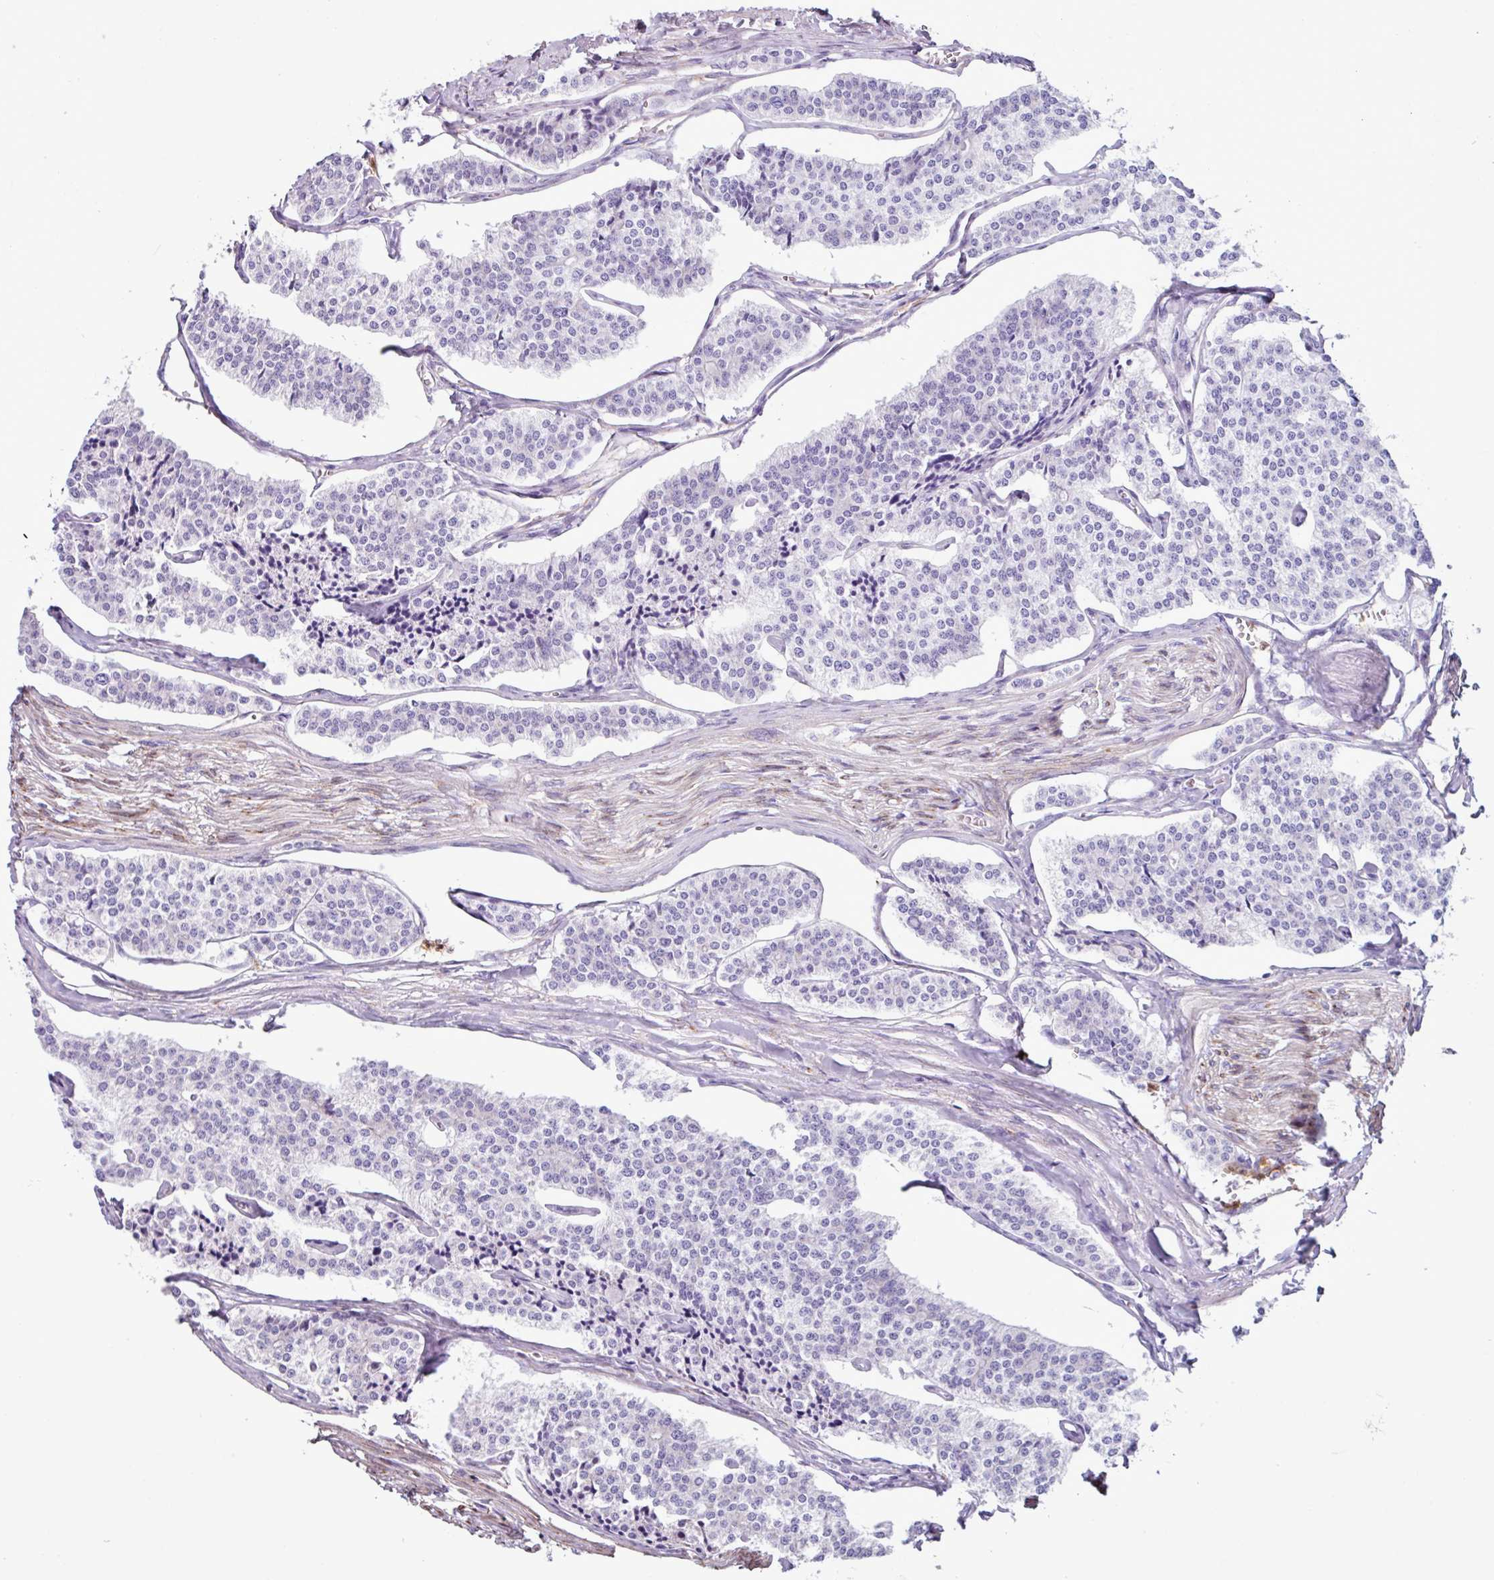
{"staining": {"intensity": "negative", "quantity": "none", "location": "none"}, "tissue": "carcinoid", "cell_type": "Tumor cells", "image_type": "cancer", "snomed": [{"axis": "morphology", "description": "Carcinoid, malignant, NOS"}, {"axis": "topography", "description": "Small intestine"}], "caption": "Immunohistochemical staining of carcinoid displays no significant positivity in tumor cells.", "gene": "PPP1R35", "patient": {"sex": "male", "age": 63}}